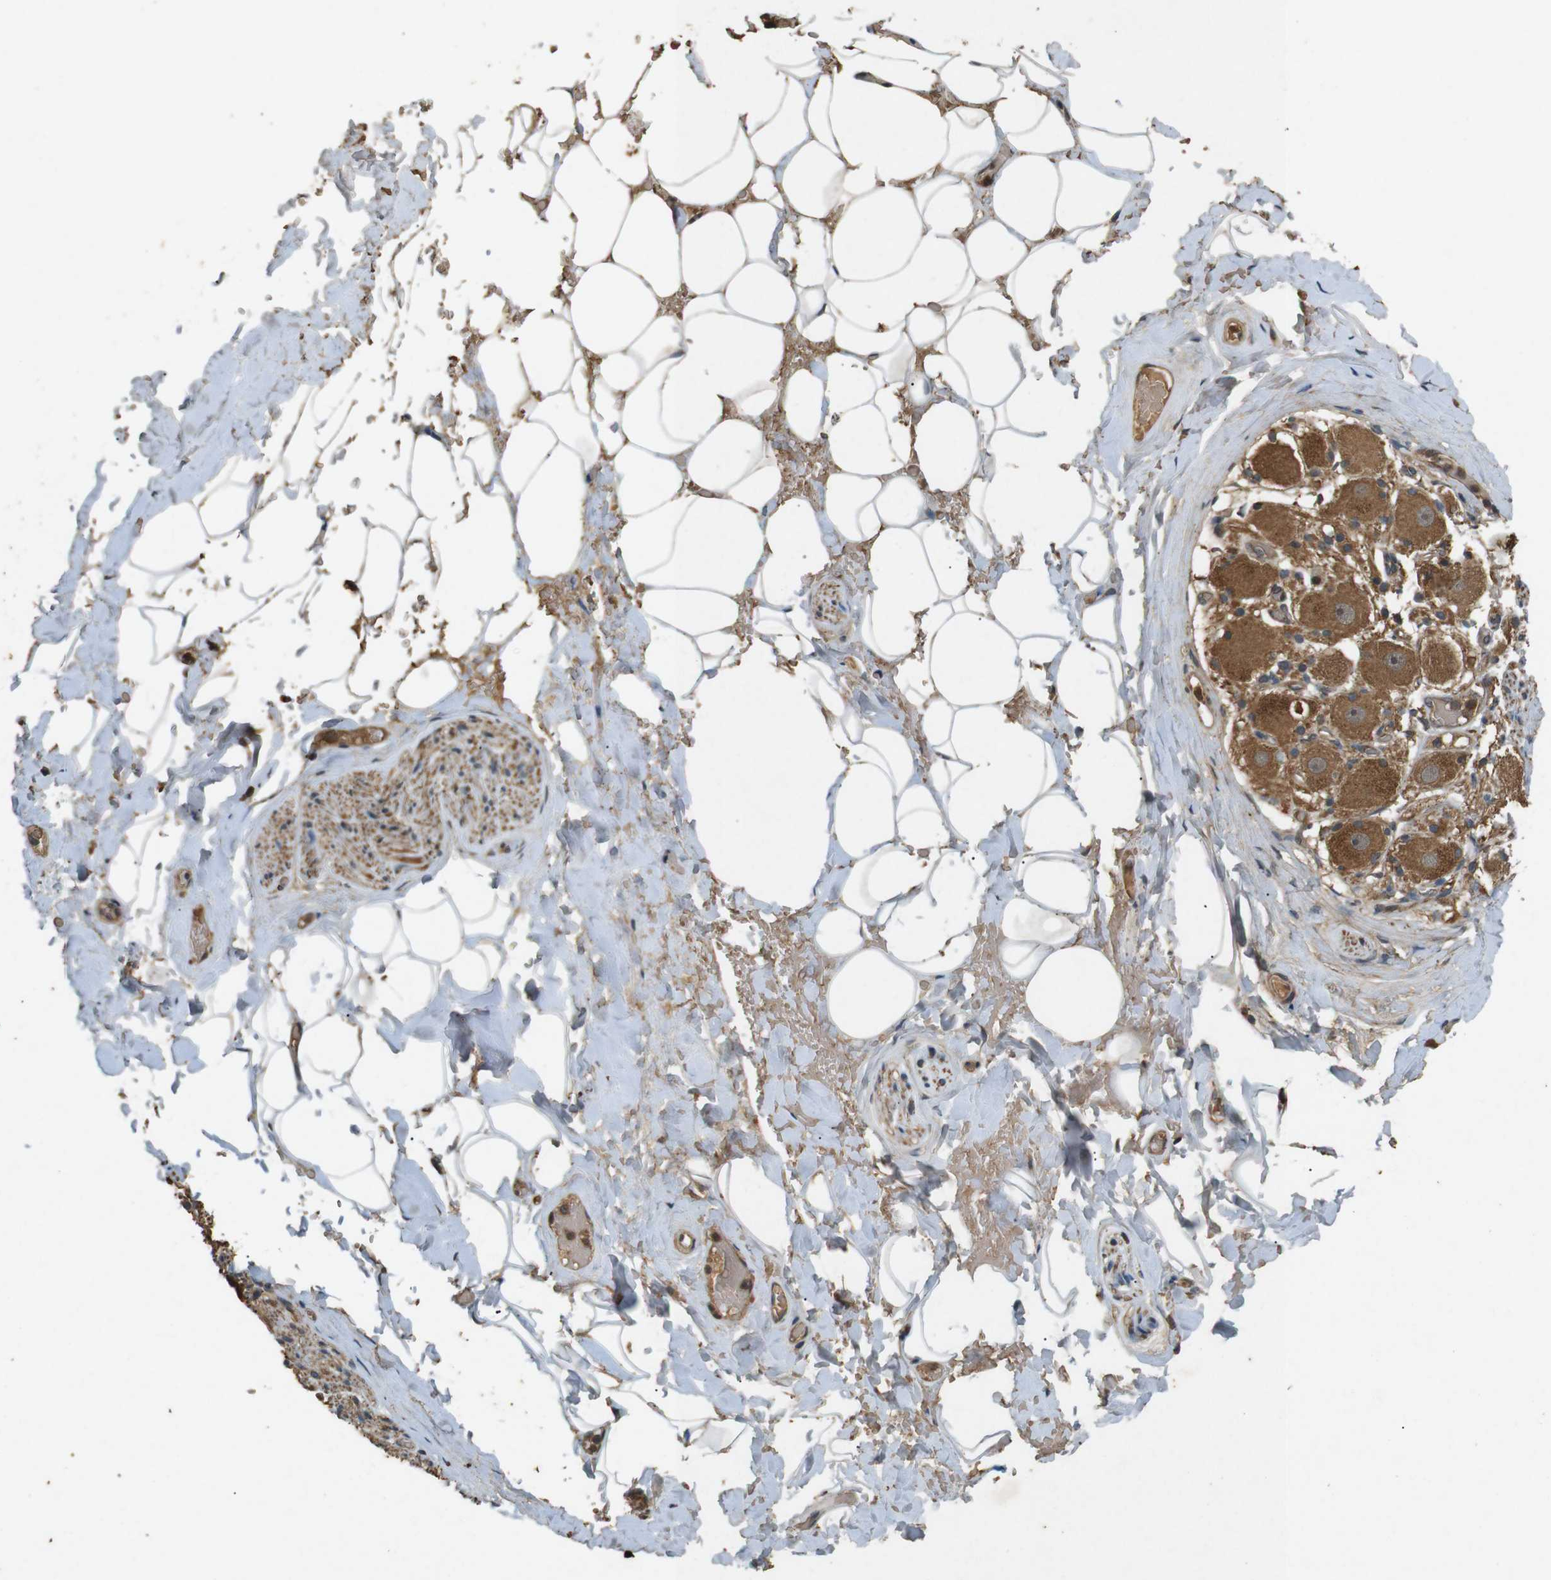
{"staining": {"intensity": "moderate", "quantity": ">75%", "location": "cytoplasmic/membranous"}, "tissue": "adipose tissue", "cell_type": "Adipocytes", "image_type": "normal", "snomed": [{"axis": "morphology", "description": "Normal tissue, NOS"}, {"axis": "topography", "description": "Peripheral nerve tissue"}], "caption": "An immunohistochemistry micrograph of unremarkable tissue is shown. Protein staining in brown highlights moderate cytoplasmic/membranous positivity in adipose tissue within adipocytes.", "gene": "TAP1", "patient": {"sex": "male", "age": 70}}